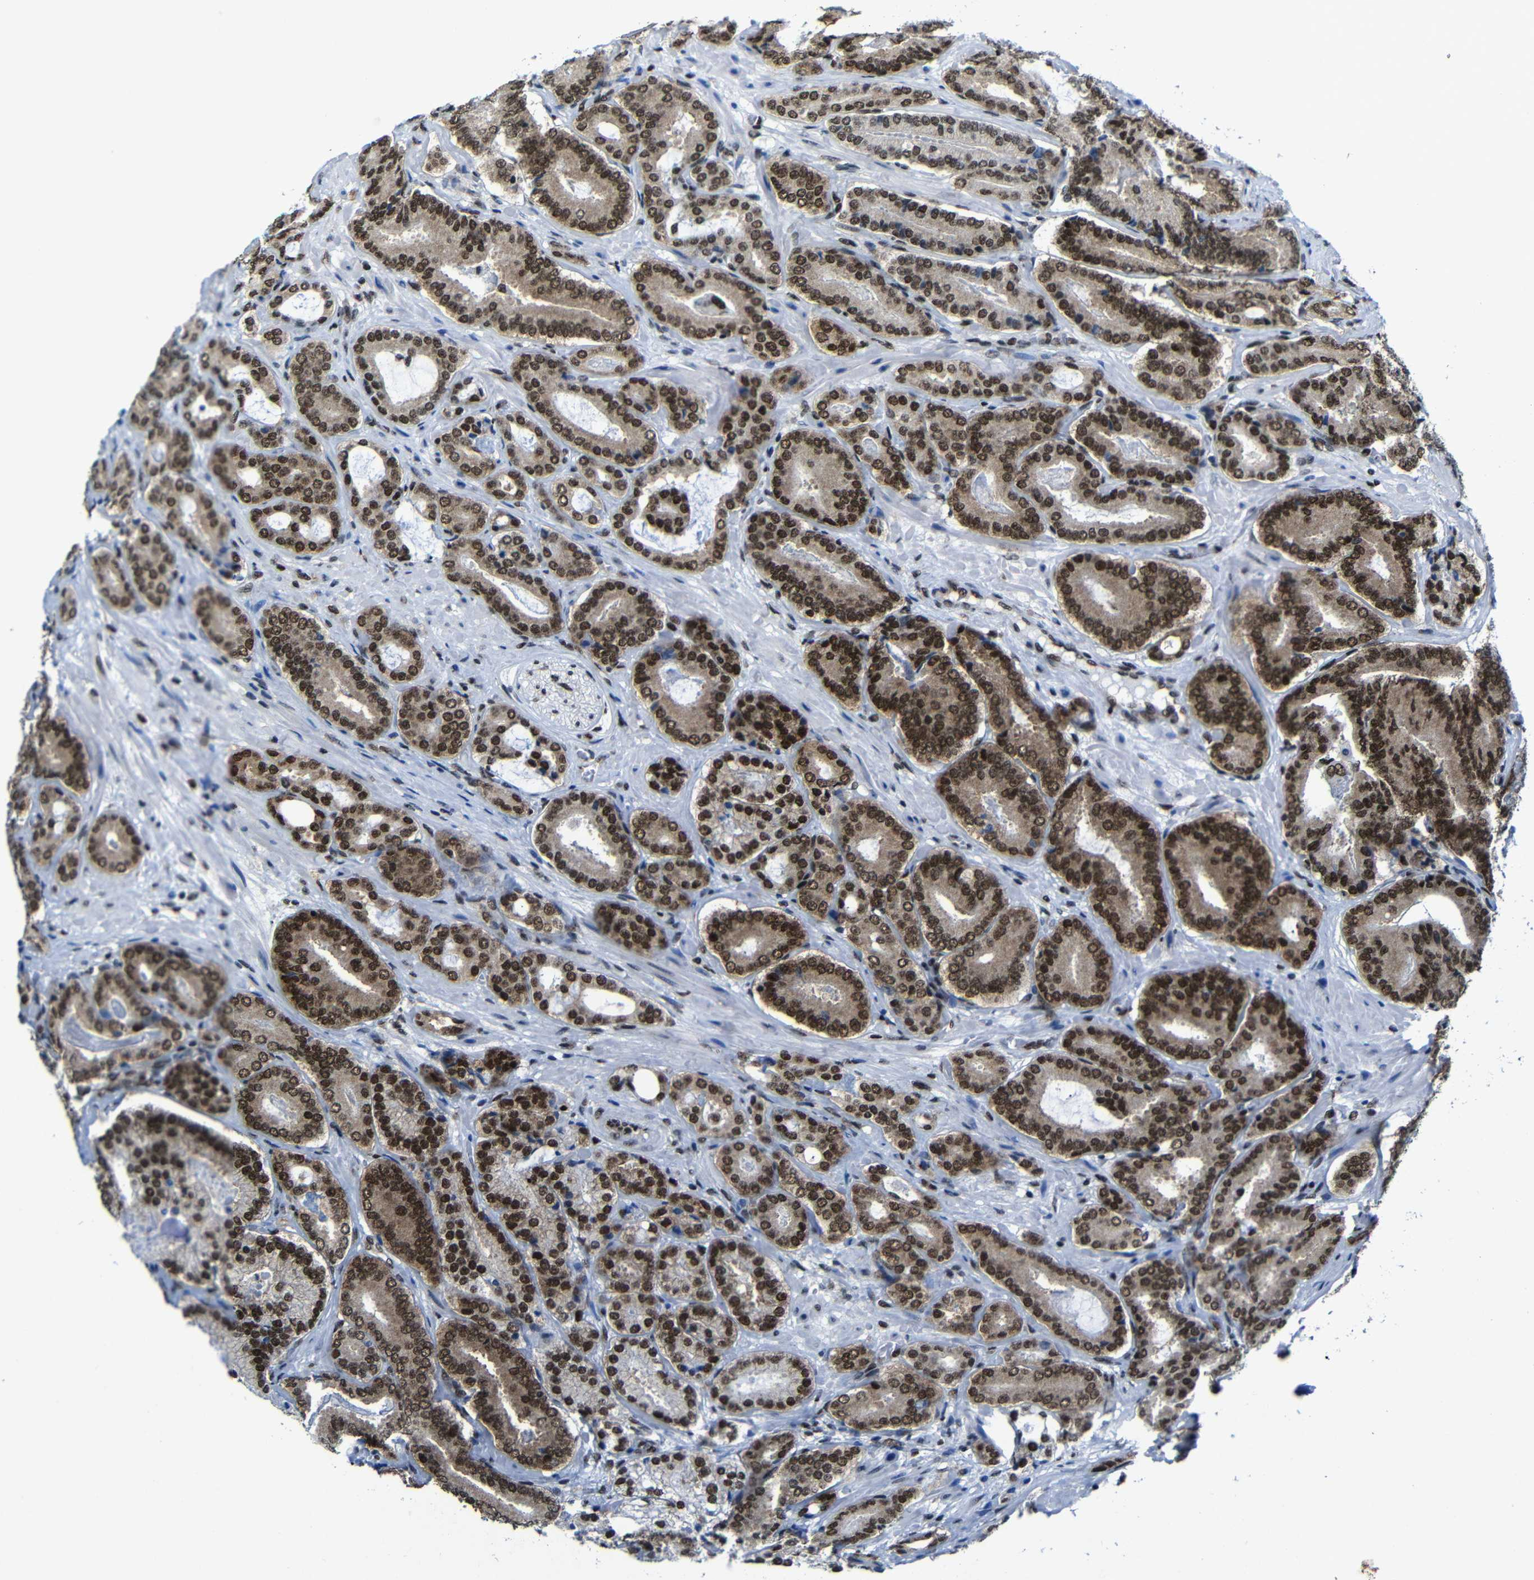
{"staining": {"intensity": "moderate", "quantity": ">75%", "location": "nuclear"}, "tissue": "prostate cancer", "cell_type": "Tumor cells", "image_type": "cancer", "snomed": [{"axis": "morphology", "description": "Adenocarcinoma, High grade"}, {"axis": "topography", "description": "Prostate"}], "caption": "Moderate nuclear staining is seen in approximately >75% of tumor cells in adenocarcinoma (high-grade) (prostate). Nuclei are stained in blue.", "gene": "PTBP1", "patient": {"sex": "male", "age": 61}}